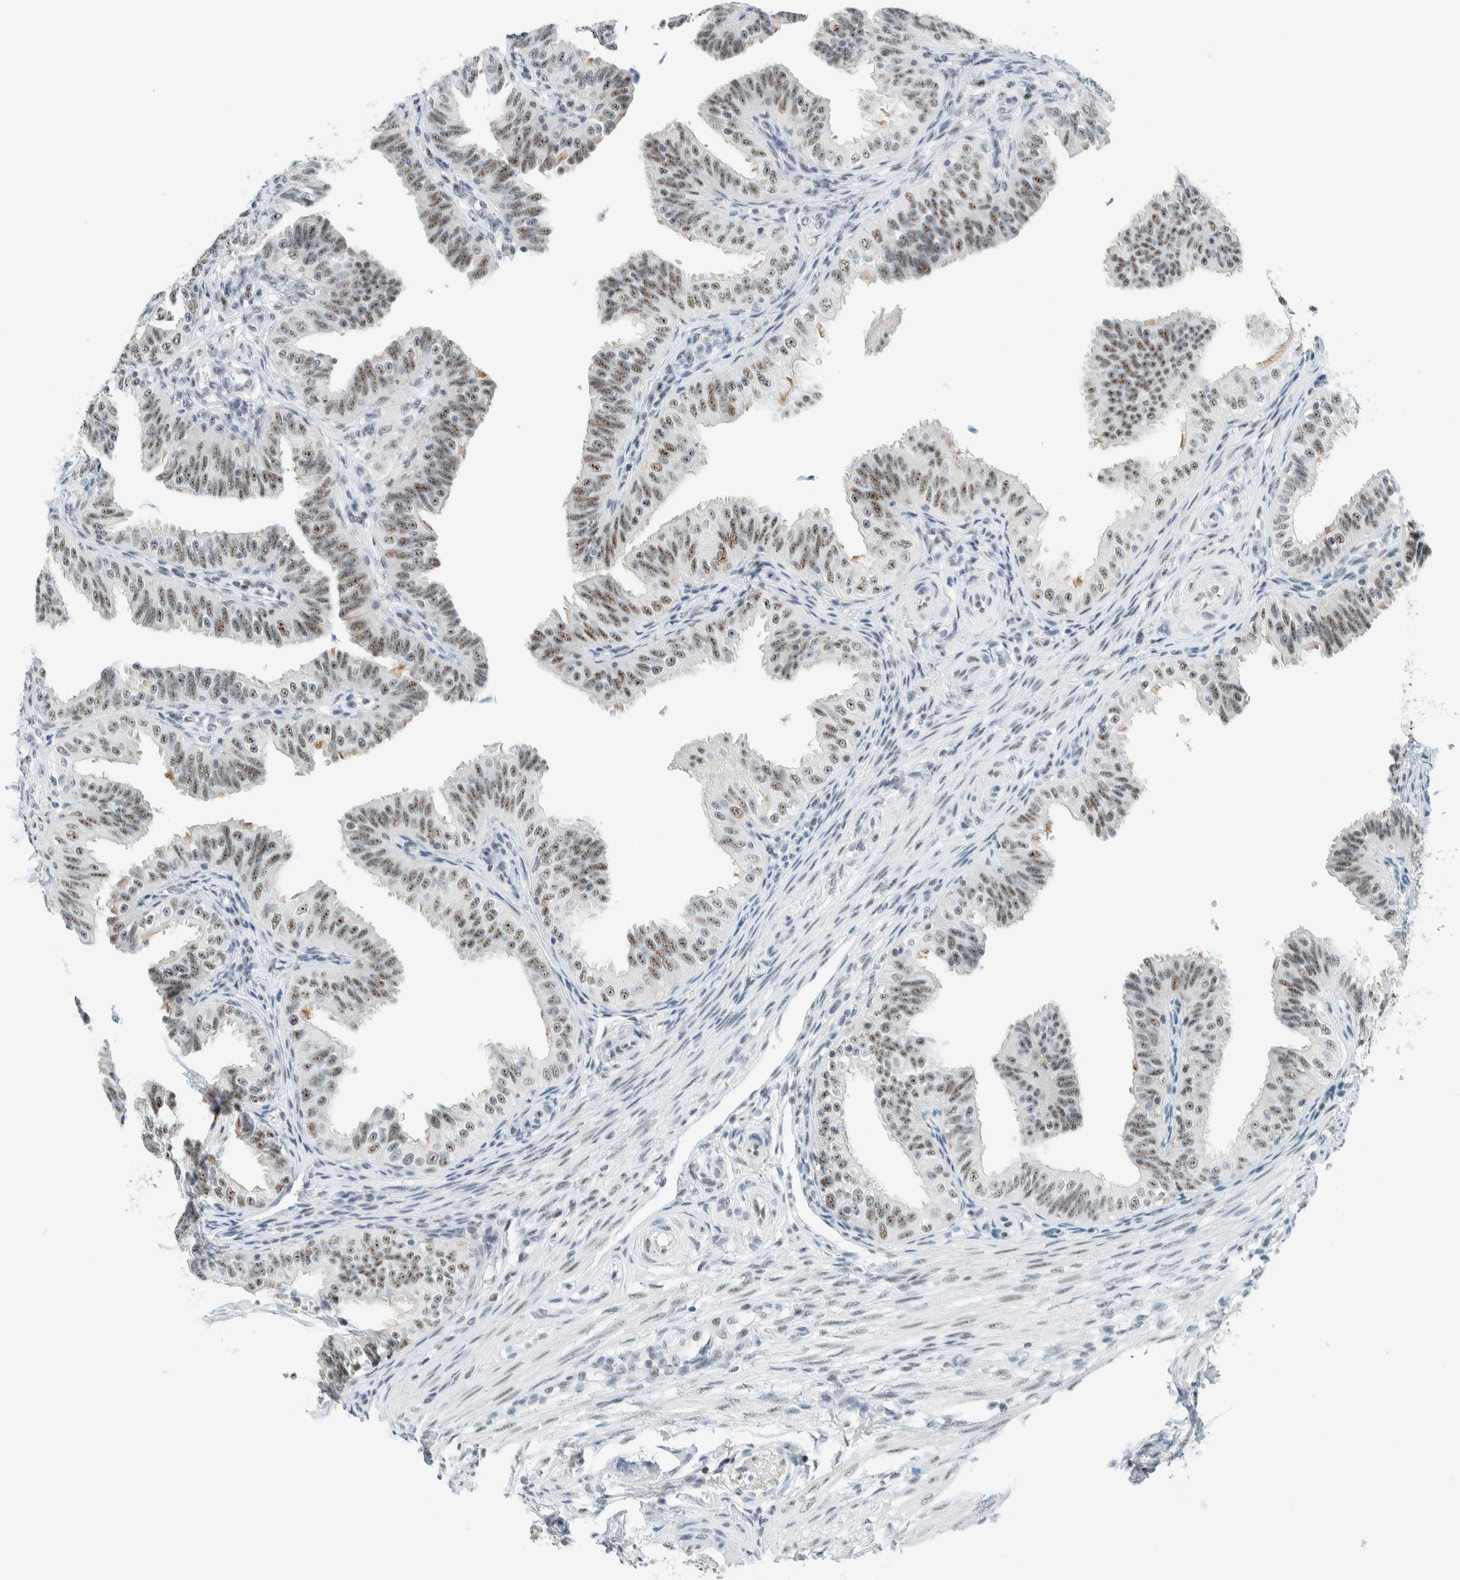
{"staining": {"intensity": "moderate", "quantity": ">75%", "location": "nuclear"}, "tissue": "fallopian tube", "cell_type": "Glandular cells", "image_type": "normal", "snomed": [{"axis": "morphology", "description": "Normal tissue, NOS"}, {"axis": "topography", "description": "Fallopian tube"}], "caption": "Immunohistochemistry (IHC) histopathology image of unremarkable fallopian tube: human fallopian tube stained using IHC shows medium levels of moderate protein expression localized specifically in the nuclear of glandular cells, appearing as a nuclear brown color.", "gene": "CYSRT1", "patient": {"sex": "female", "age": 35}}